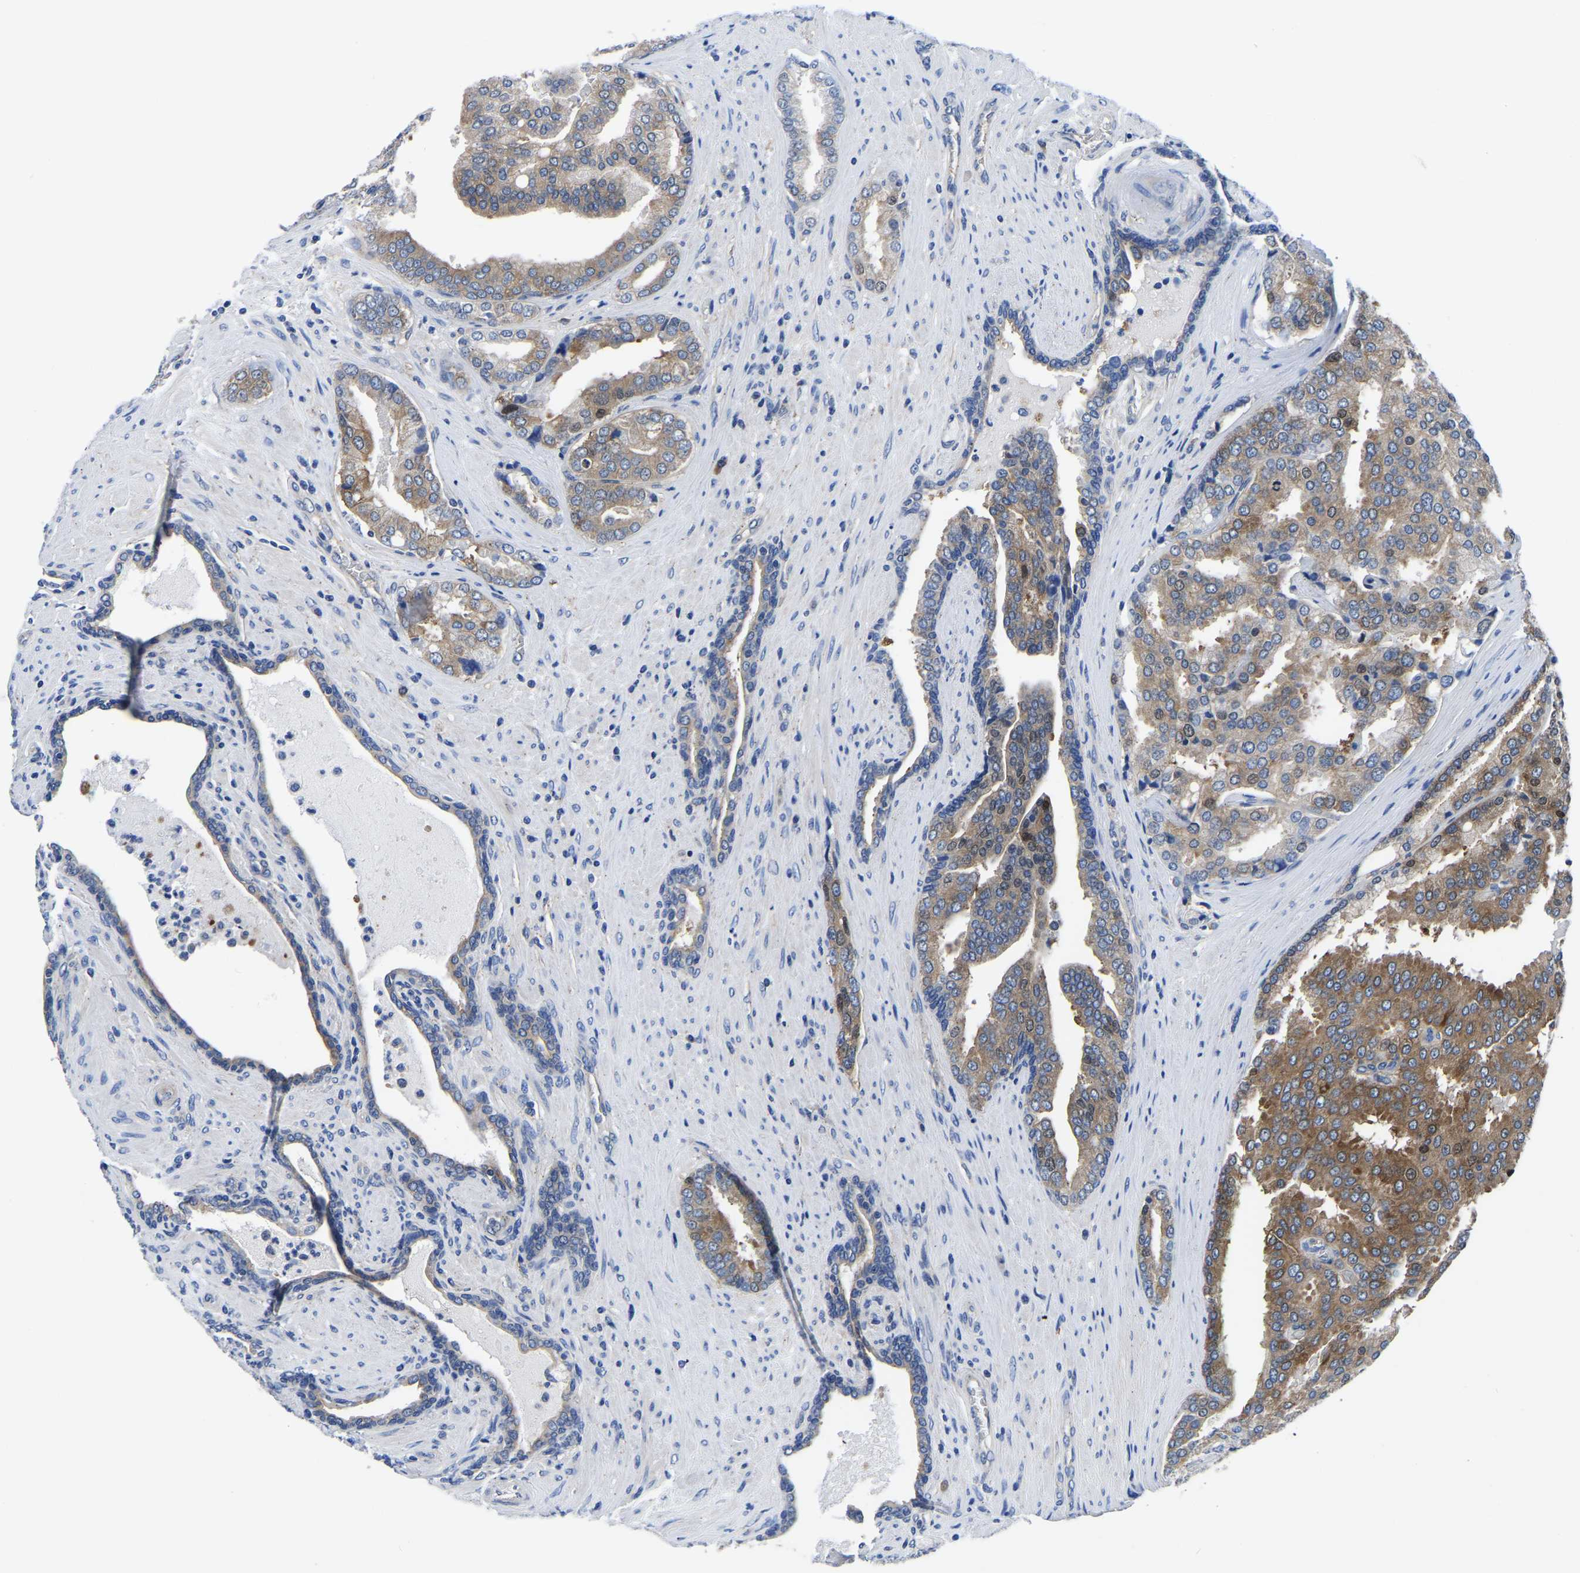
{"staining": {"intensity": "moderate", "quantity": ">75%", "location": "cytoplasmic/membranous"}, "tissue": "prostate cancer", "cell_type": "Tumor cells", "image_type": "cancer", "snomed": [{"axis": "morphology", "description": "Adenocarcinoma, High grade"}, {"axis": "topography", "description": "Prostate"}], "caption": "Adenocarcinoma (high-grade) (prostate) stained for a protein (brown) displays moderate cytoplasmic/membranous positive expression in approximately >75% of tumor cells.", "gene": "TFG", "patient": {"sex": "male", "age": 50}}